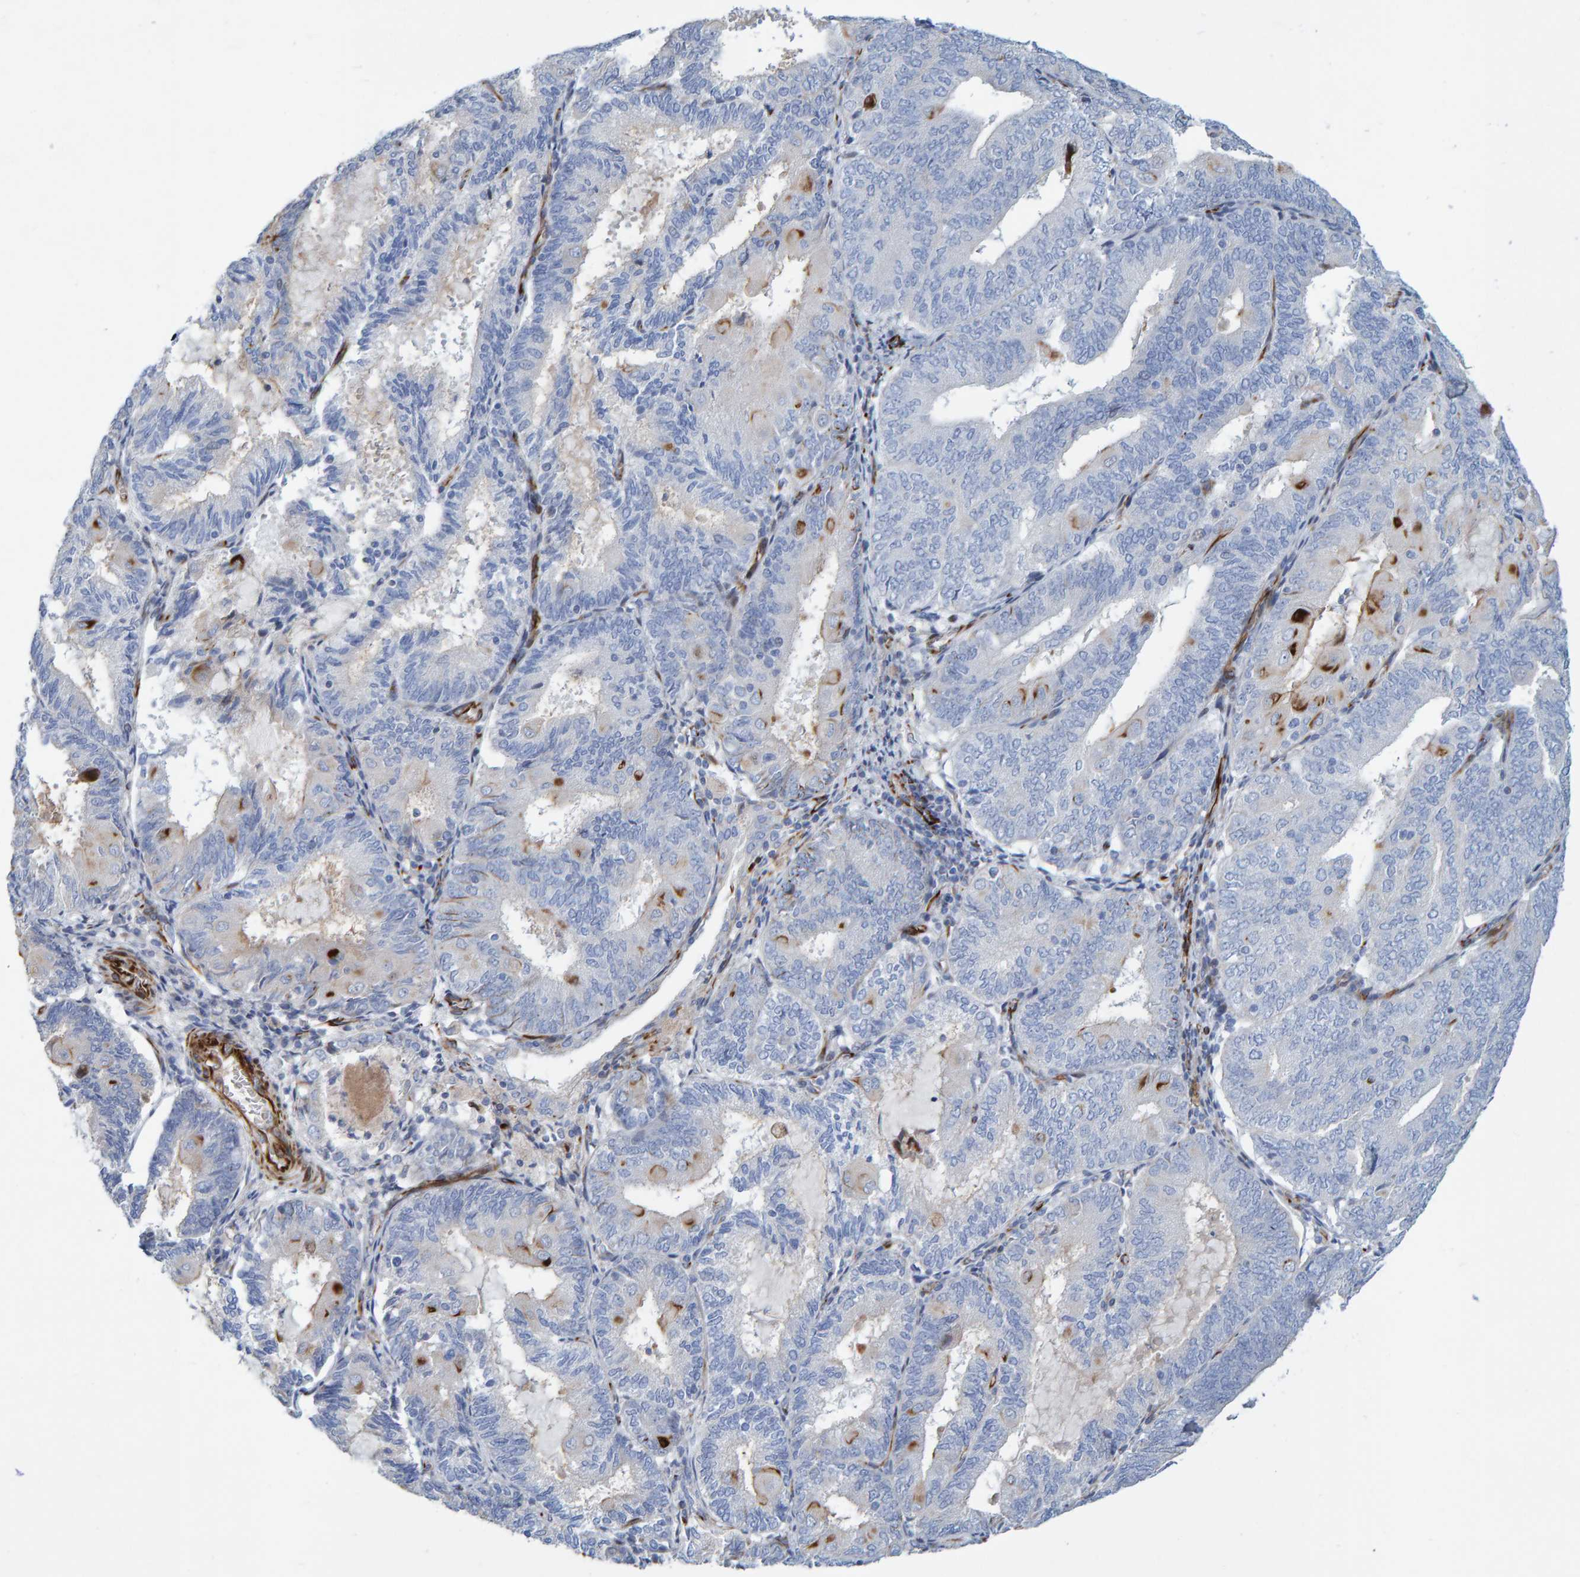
{"staining": {"intensity": "negative", "quantity": "none", "location": "none"}, "tissue": "endometrial cancer", "cell_type": "Tumor cells", "image_type": "cancer", "snomed": [{"axis": "morphology", "description": "Adenocarcinoma, NOS"}, {"axis": "topography", "description": "Endometrium"}], "caption": "IHC photomicrograph of neoplastic tissue: human endometrial cancer (adenocarcinoma) stained with DAB (3,3'-diaminobenzidine) exhibits no significant protein staining in tumor cells.", "gene": "POLG2", "patient": {"sex": "female", "age": 81}}